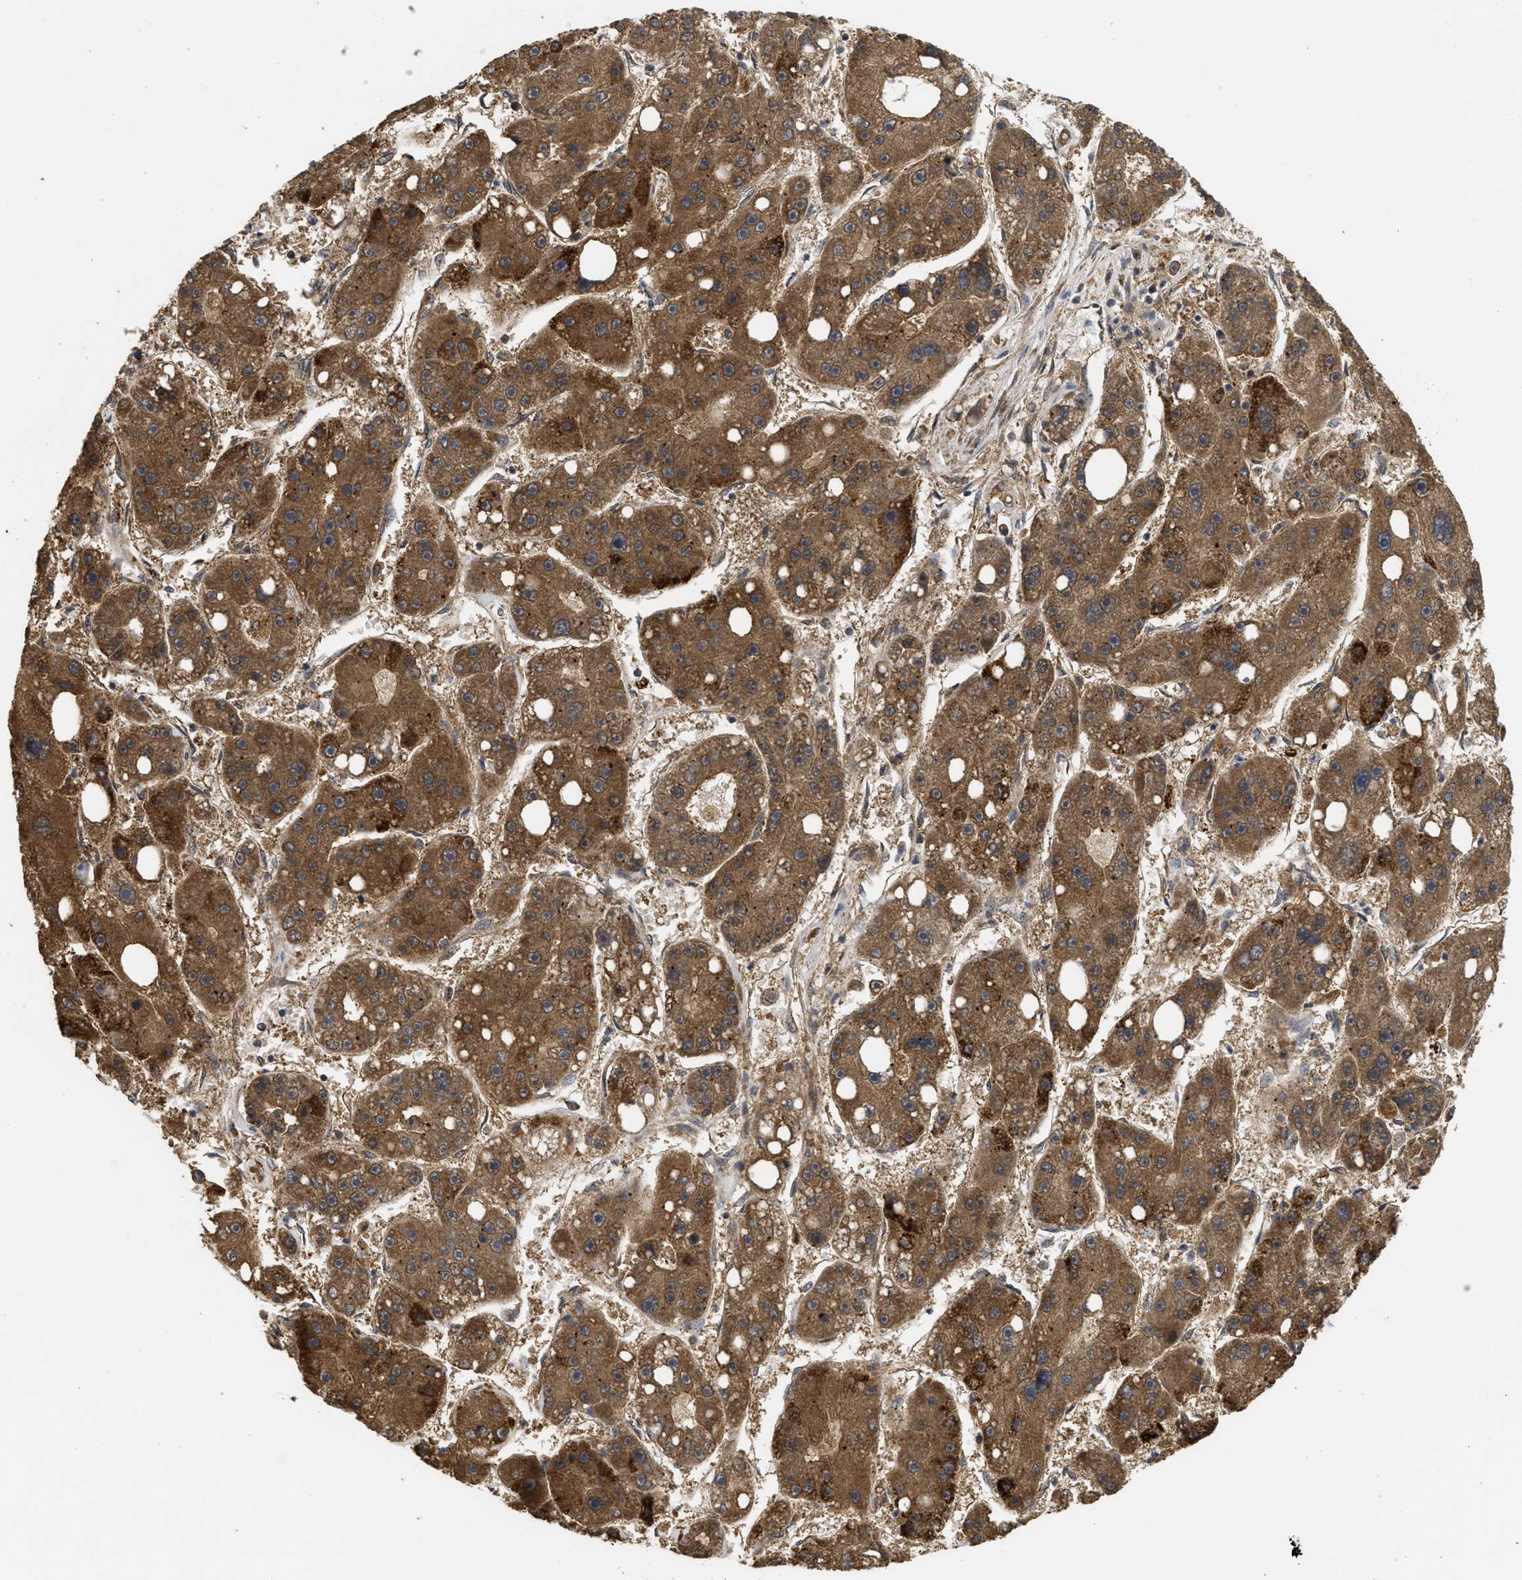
{"staining": {"intensity": "strong", "quantity": ">75%", "location": "cytoplasmic/membranous"}, "tissue": "liver cancer", "cell_type": "Tumor cells", "image_type": "cancer", "snomed": [{"axis": "morphology", "description": "Carcinoma, Hepatocellular, NOS"}, {"axis": "topography", "description": "Liver"}], "caption": "Immunohistochemistry (IHC) (DAB (3,3'-diaminobenzidine)) staining of human liver cancer demonstrates strong cytoplasmic/membranous protein staining in approximately >75% of tumor cells.", "gene": "FZD6", "patient": {"sex": "female", "age": 61}}